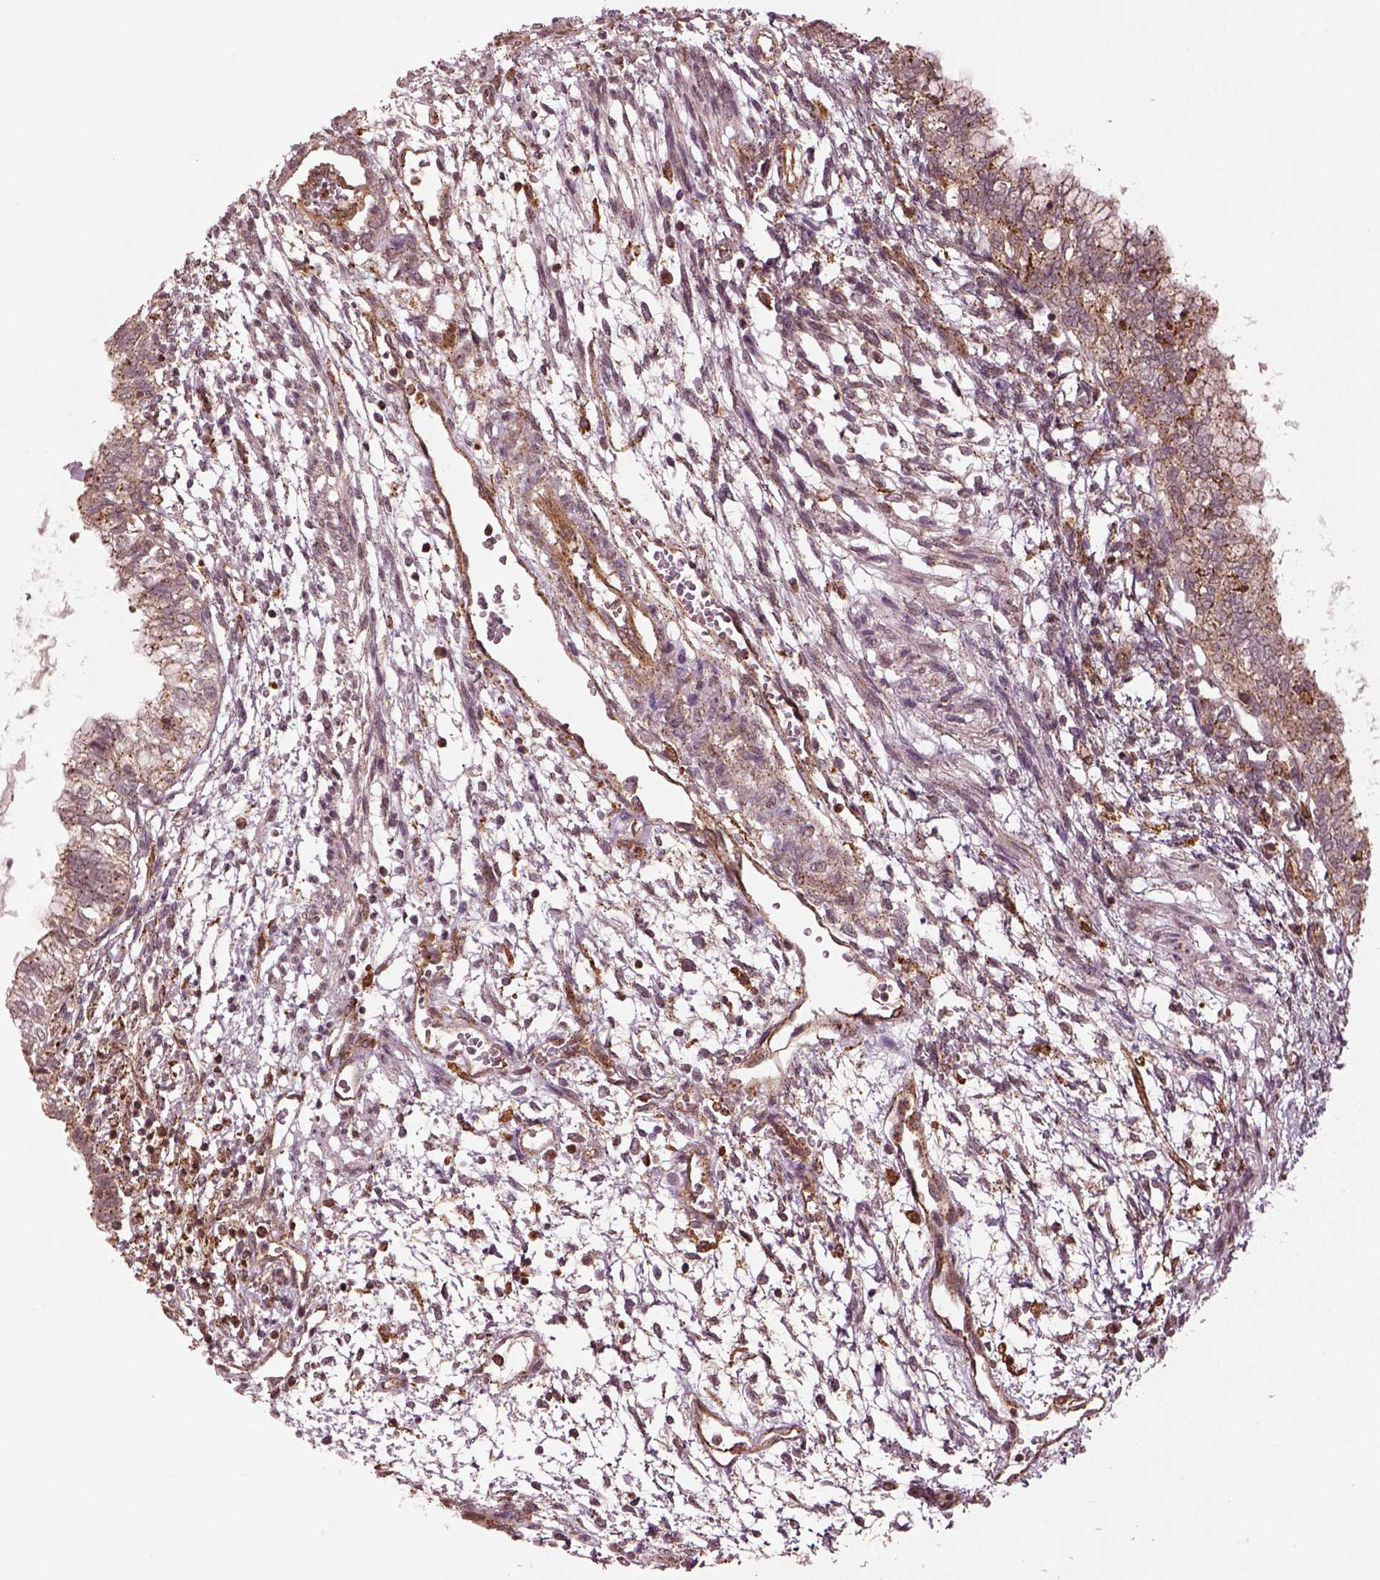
{"staining": {"intensity": "moderate", "quantity": "<25%", "location": "cytoplasmic/membranous"}, "tissue": "testis cancer", "cell_type": "Tumor cells", "image_type": "cancer", "snomed": [{"axis": "morphology", "description": "Carcinoma, Embryonal, NOS"}, {"axis": "topography", "description": "Testis"}], "caption": "Testis cancer (embryonal carcinoma) tissue demonstrates moderate cytoplasmic/membranous staining in approximately <25% of tumor cells, visualized by immunohistochemistry.", "gene": "WASHC2A", "patient": {"sex": "male", "age": 37}}